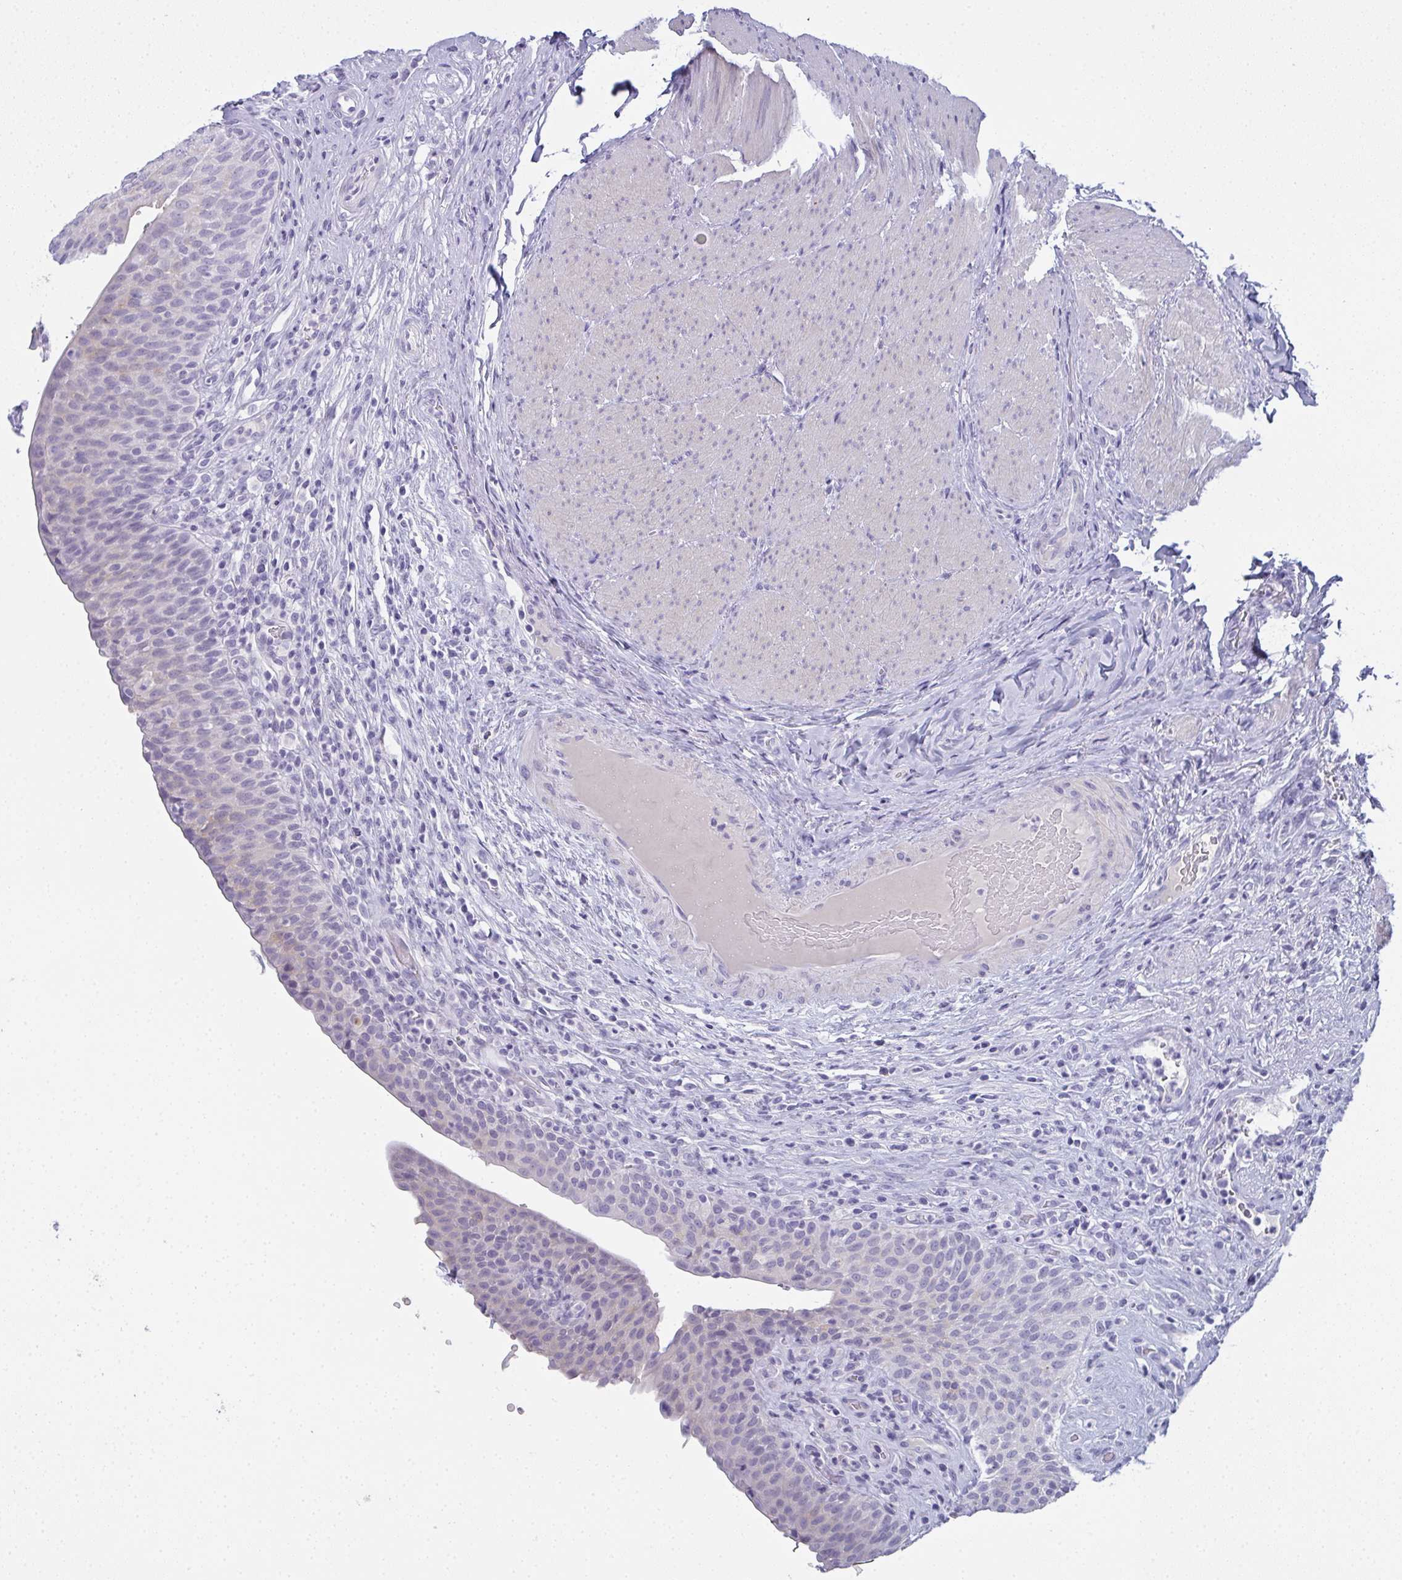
{"staining": {"intensity": "negative", "quantity": "none", "location": "none"}, "tissue": "urinary bladder", "cell_type": "Urothelial cells", "image_type": "normal", "snomed": [{"axis": "morphology", "description": "Normal tissue, NOS"}, {"axis": "topography", "description": "Urinary bladder"}, {"axis": "topography", "description": "Peripheral nerve tissue"}], "caption": "High power microscopy micrograph of an immunohistochemistry micrograph of normal urinary bladder, revealing no significant positivity in urothelial cells.", "gene": "SLC36A2", "patient": {"sex": "male", "age": 66}}